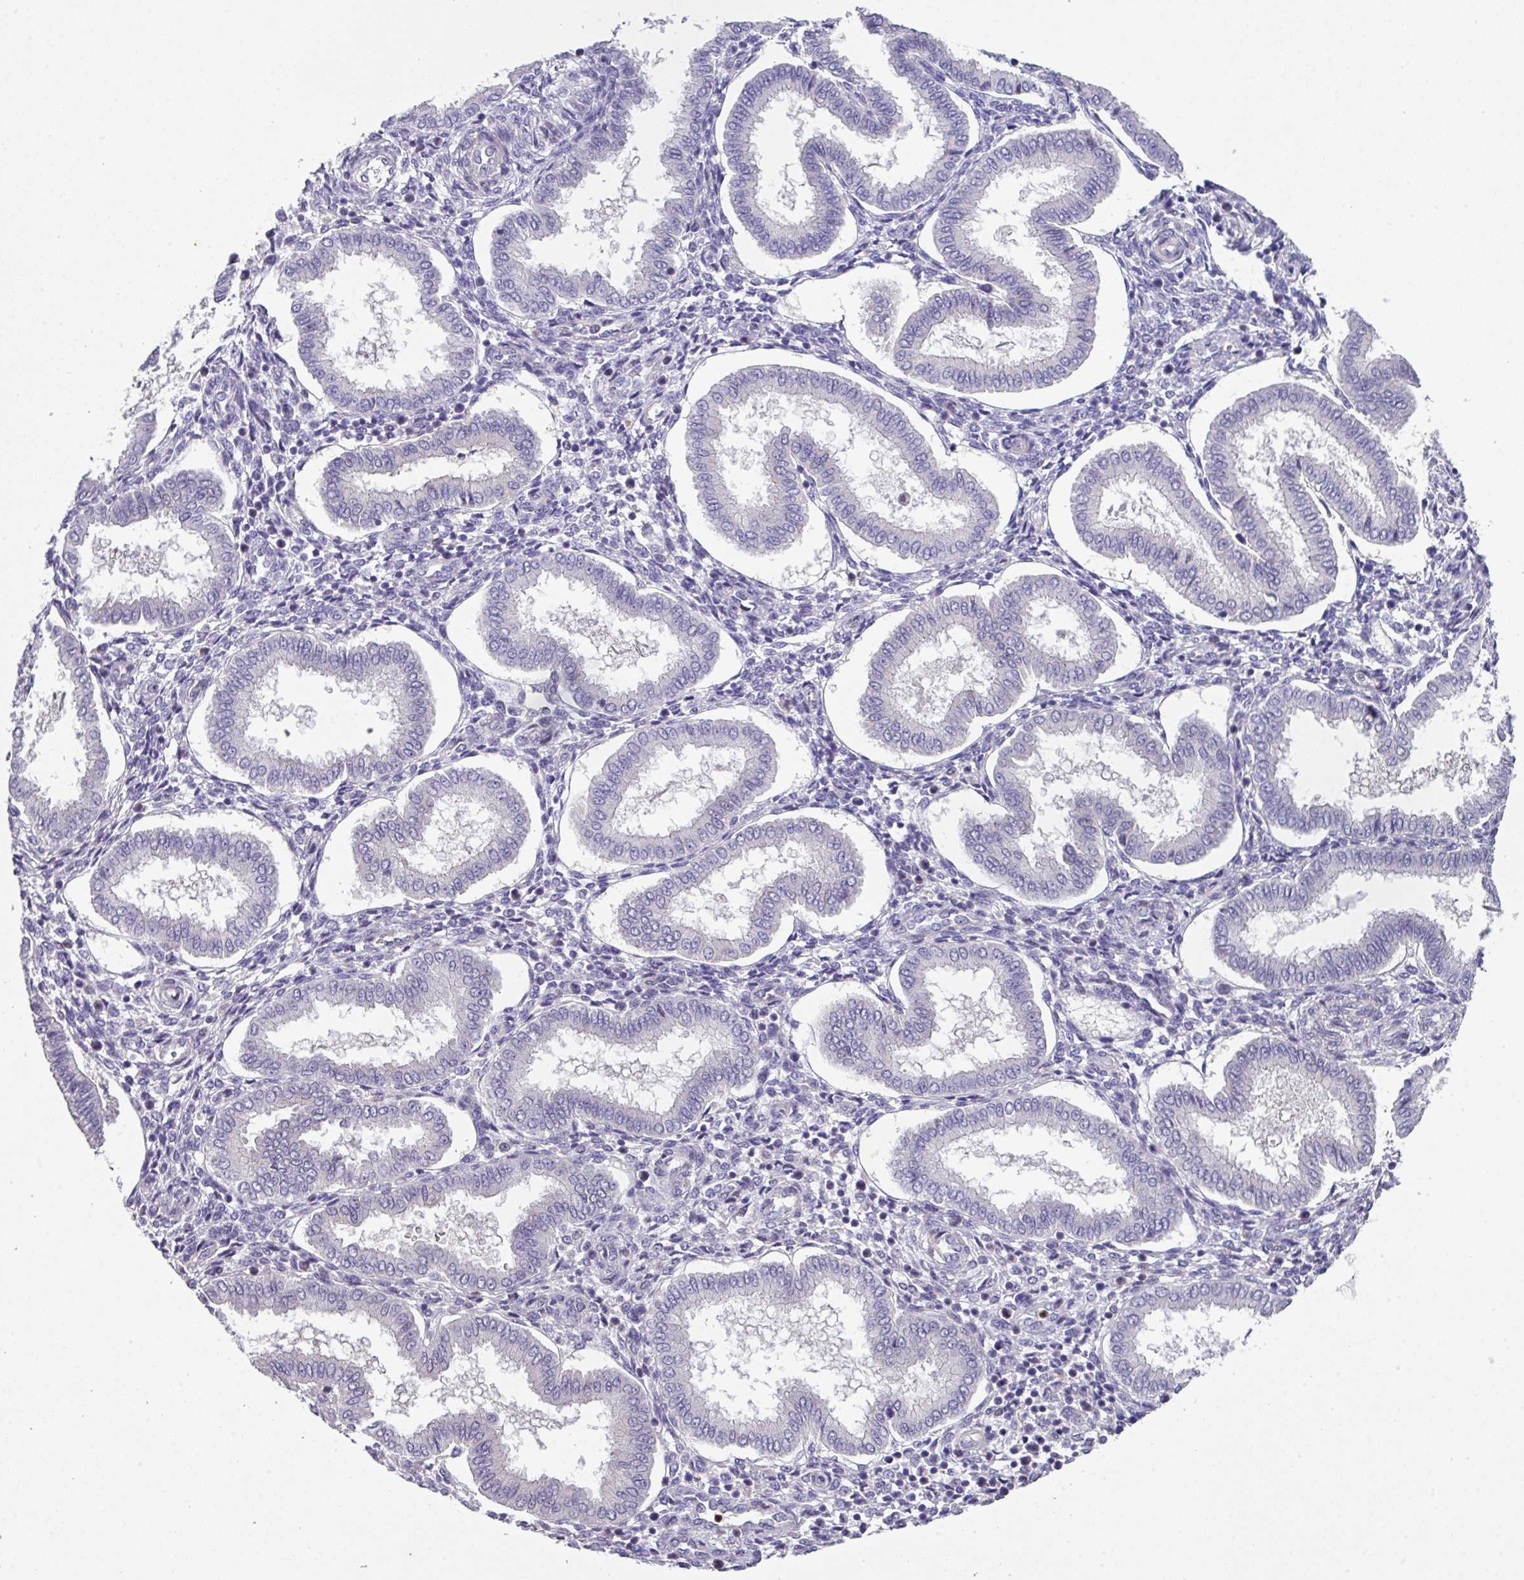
{"staining": {"intensity": "negative", "quantity": "none", "location": "none"}, "tissue": "endometrium", "cell_type": "Cells in endometrial stroma", "image_type": "normal", "snomed": [{"axis": "morphology", "description": "Normal tissue, NOS"}, {"axis": "topography", "description": "Endometrium"}], "caption": "Immunohistochemistry histopathology image of benign endometrium: endometrium stained with DAB (3,3'-diaminobenzidine) shows no significant protein positivity in cells in endometrial stroma.", "gene": "ZFP3", "patient": {"sex": "female", "age": 24}}